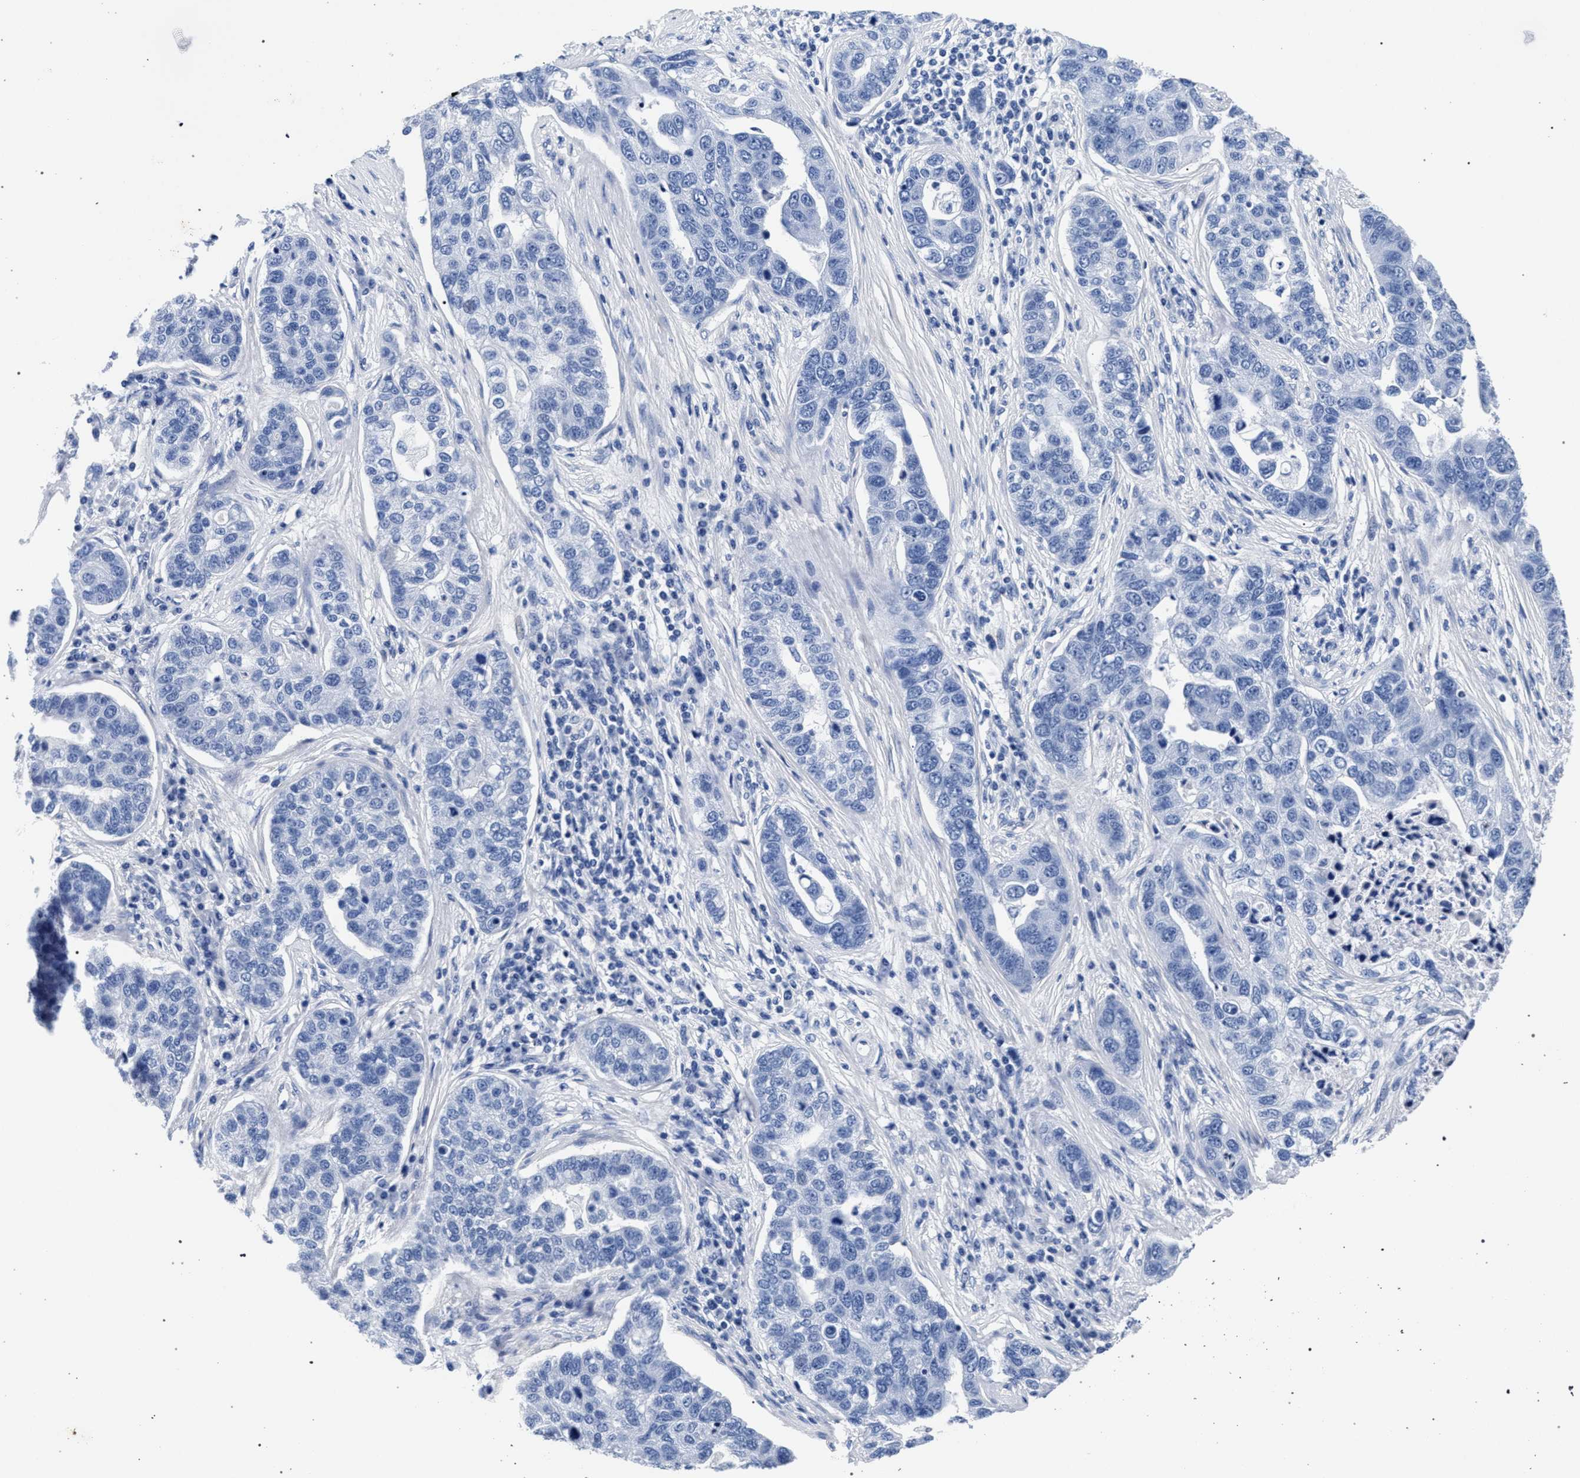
{"staining": {"intensity": "negative", "quantity": "none", "location": "none"}, "tissue": "pancreatic cancer", "cell_type": "Tumor cells", "image_type": "cancer", "snomed": [{"axis": "morphology", "description": "Adenocarcinoma, NOS"}, {"axis": "topography", "description": "Pancreas"}], "caption": "Tumor cells show no significant protein staining in pancreatic cancer (adenocarcinoma).", "gene": "AKAP4", "patient": {"sex": "female", "age": 61}}